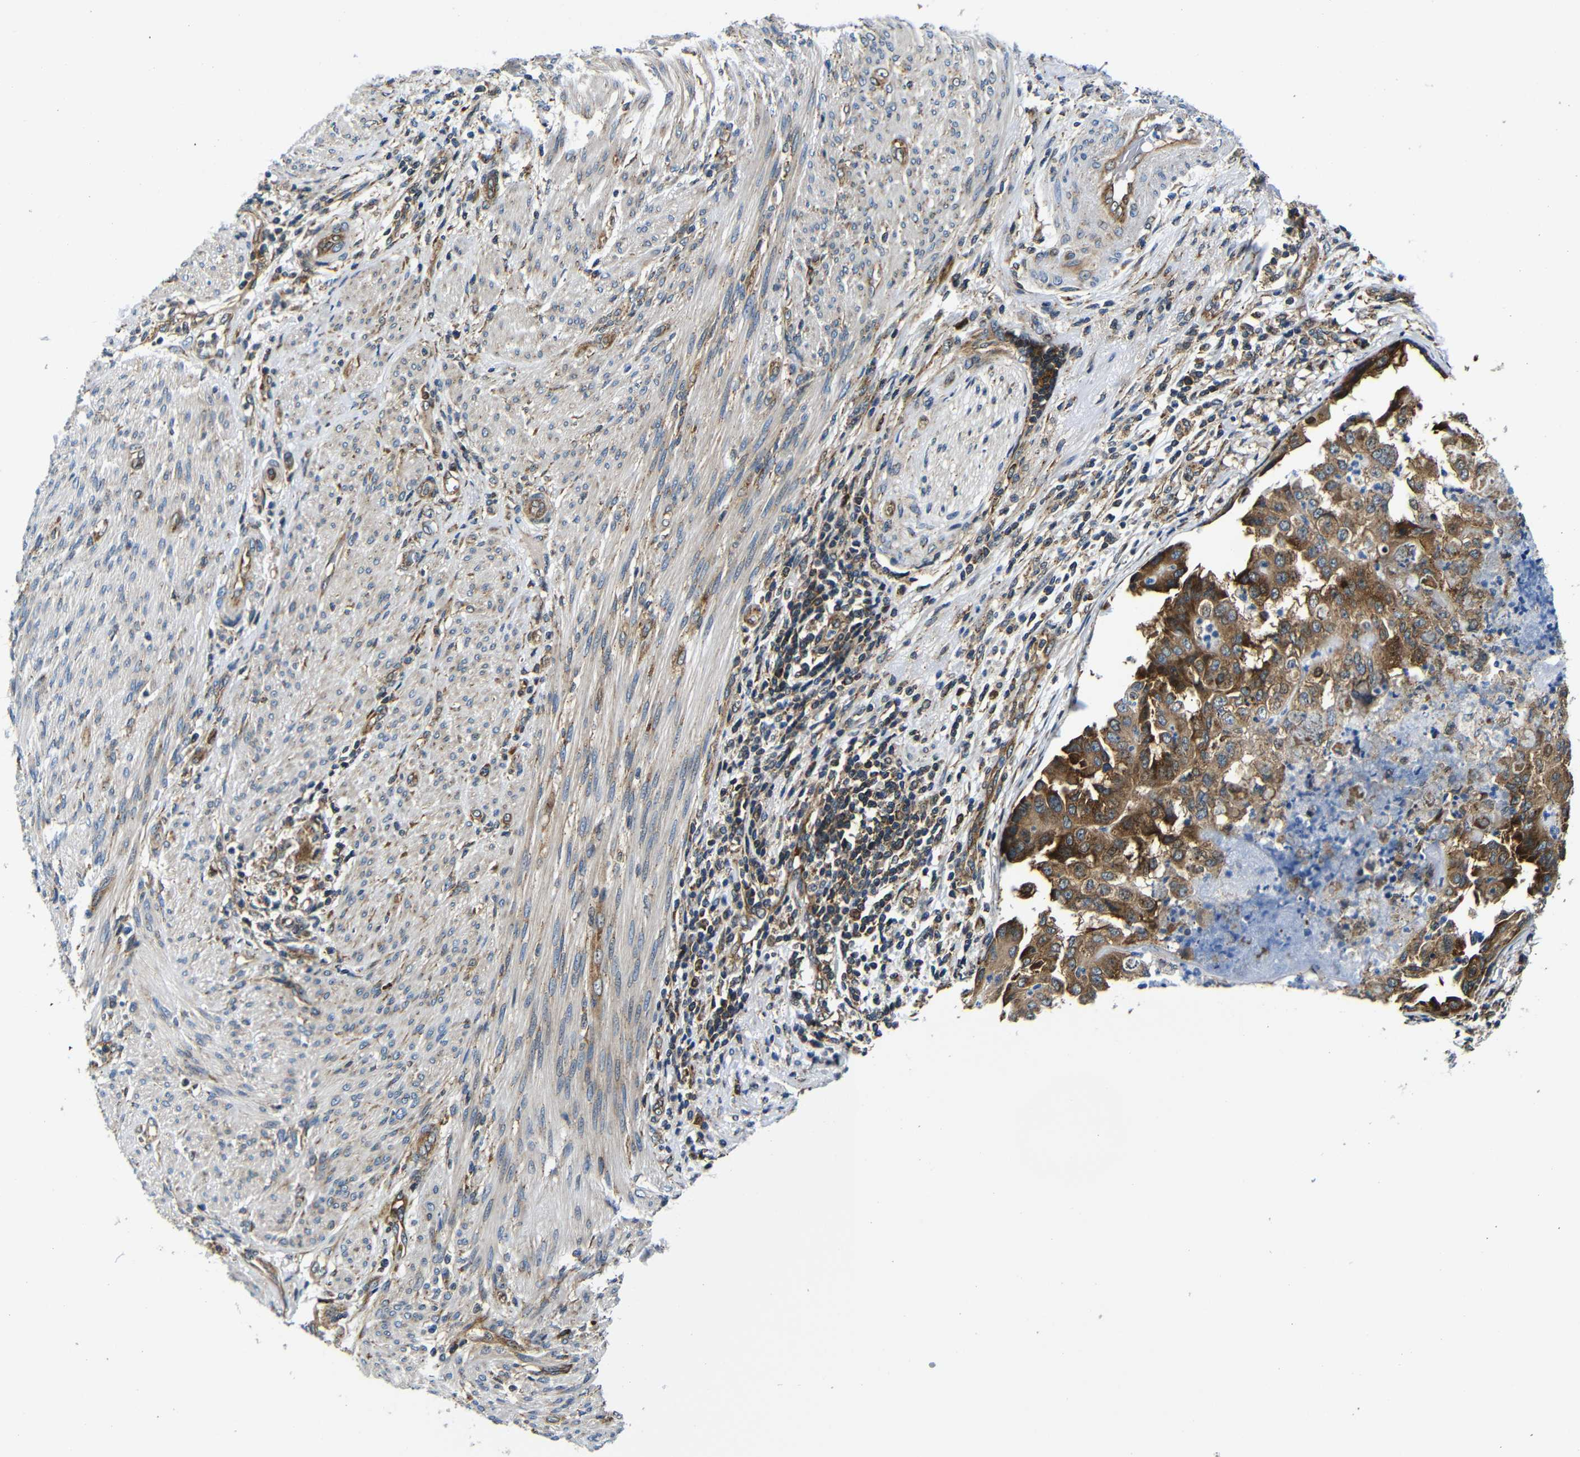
{"staining": {"intensity": "moderate", "quantity": ">75%", "location": "cytoplasmic/membranous"}, "tissue": "endometrial cancer", "cell_type": "Tumor cells", "image_type": "cancer", "snomed": [{"axis": "morphology", "description": "Adenocarcinoma, NOS"}, {"axis": "topography", "description": "Endometrium"}], "caption": "Protein staining of endometrial cancer tissue displays moderate cytoplasmic/membranous positivity in about >75% of tumor cells.", "gene": "ABCE1", "patient": {"sex": "female", "age": 85}}